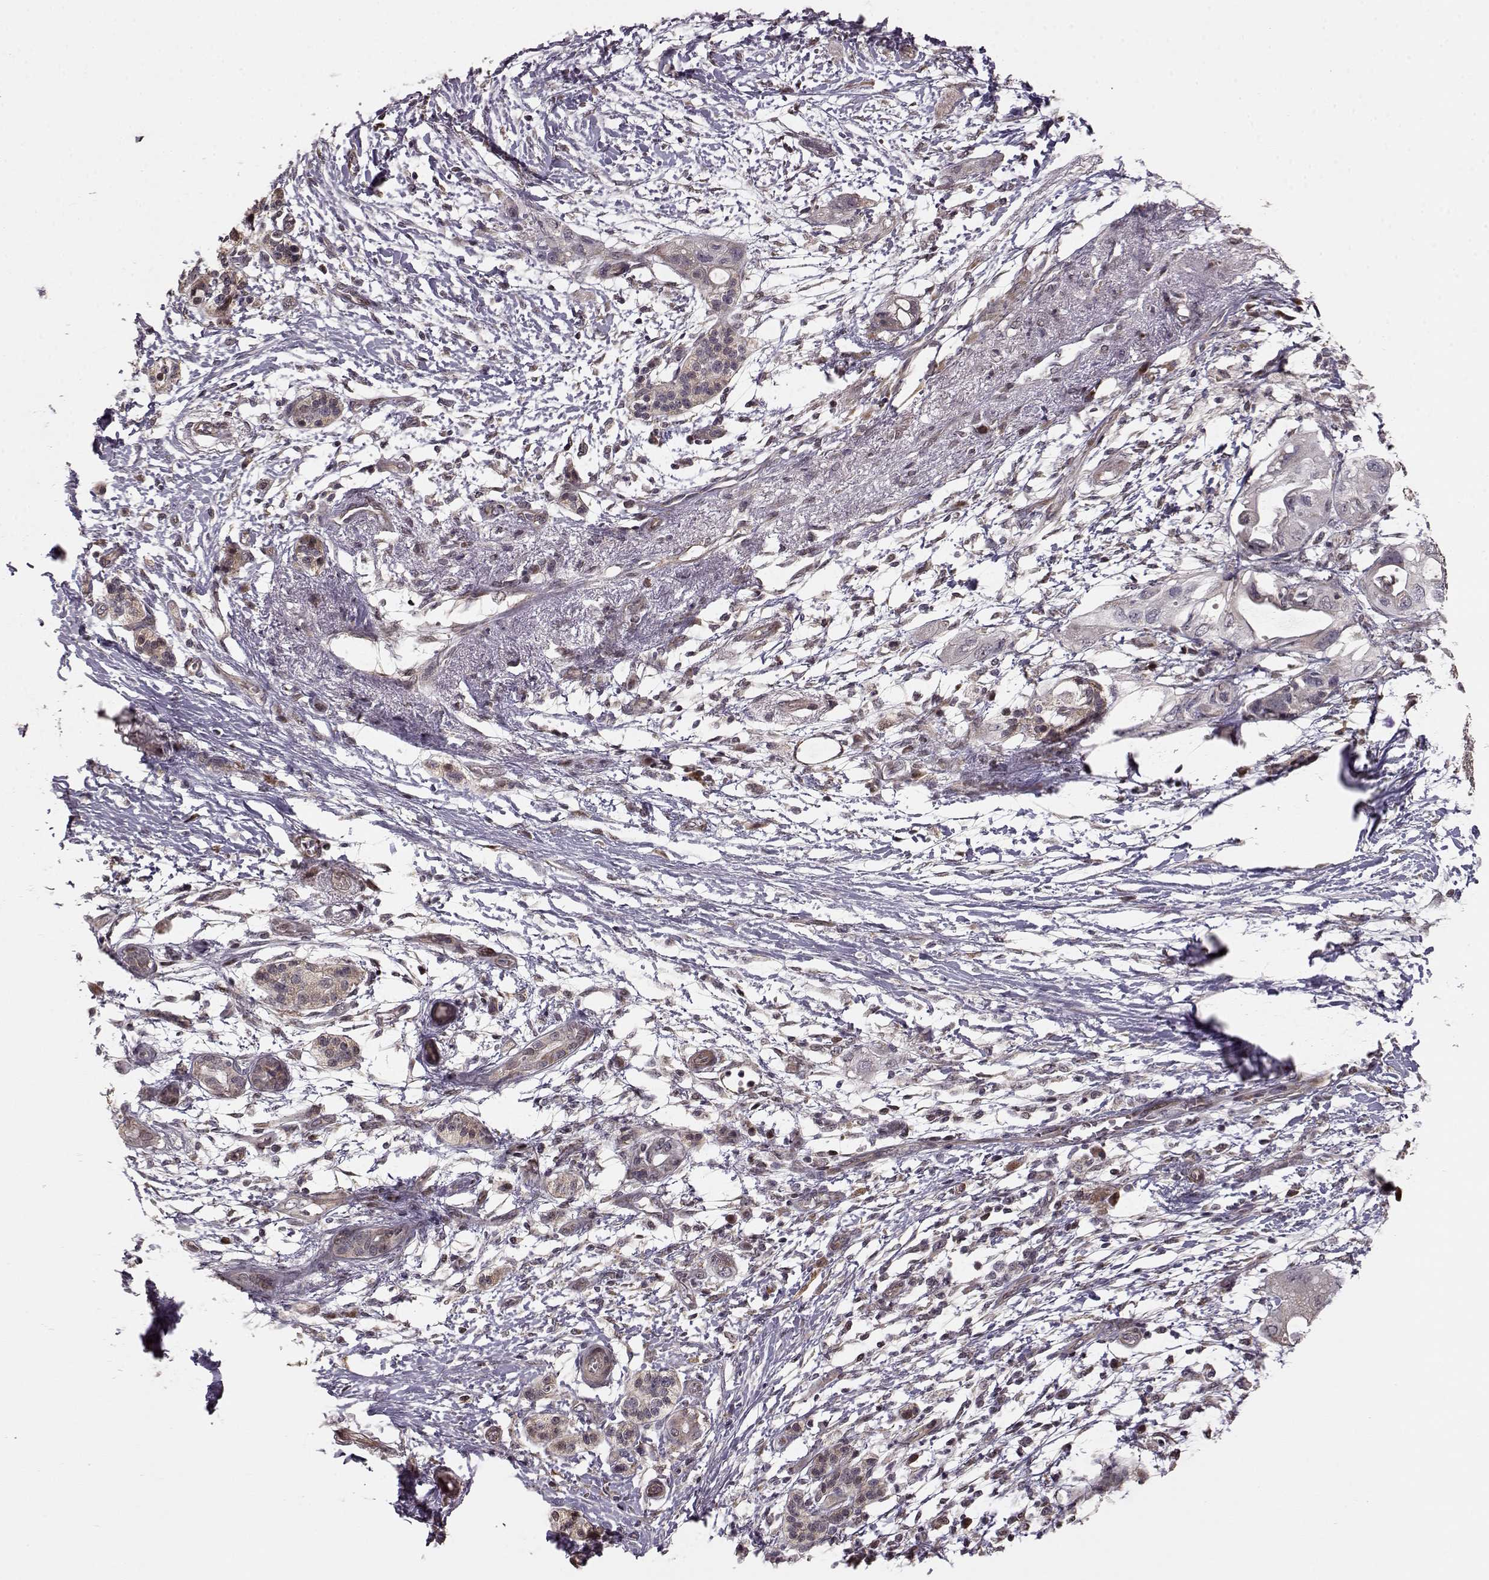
{"staining": {"intensity": "negative", "quantity": "none", "location": "none"}, "tissue": "pancreatic cancer", "cell_type": "Tumor cells", "image_type": "cancer", "snomed": [{"axis": "morphology", "description": "Adenocarcinoma, NOS"}, {"axis": "topography", "description": "Pancreas"}], "caption": "The immunohistochemistry histopathology image has no significant positivity in tumor cells of pancreatic adenocarcinoma tissue.", "gene": "BACH2", "patient": {"sex": "female", "age": 72}}